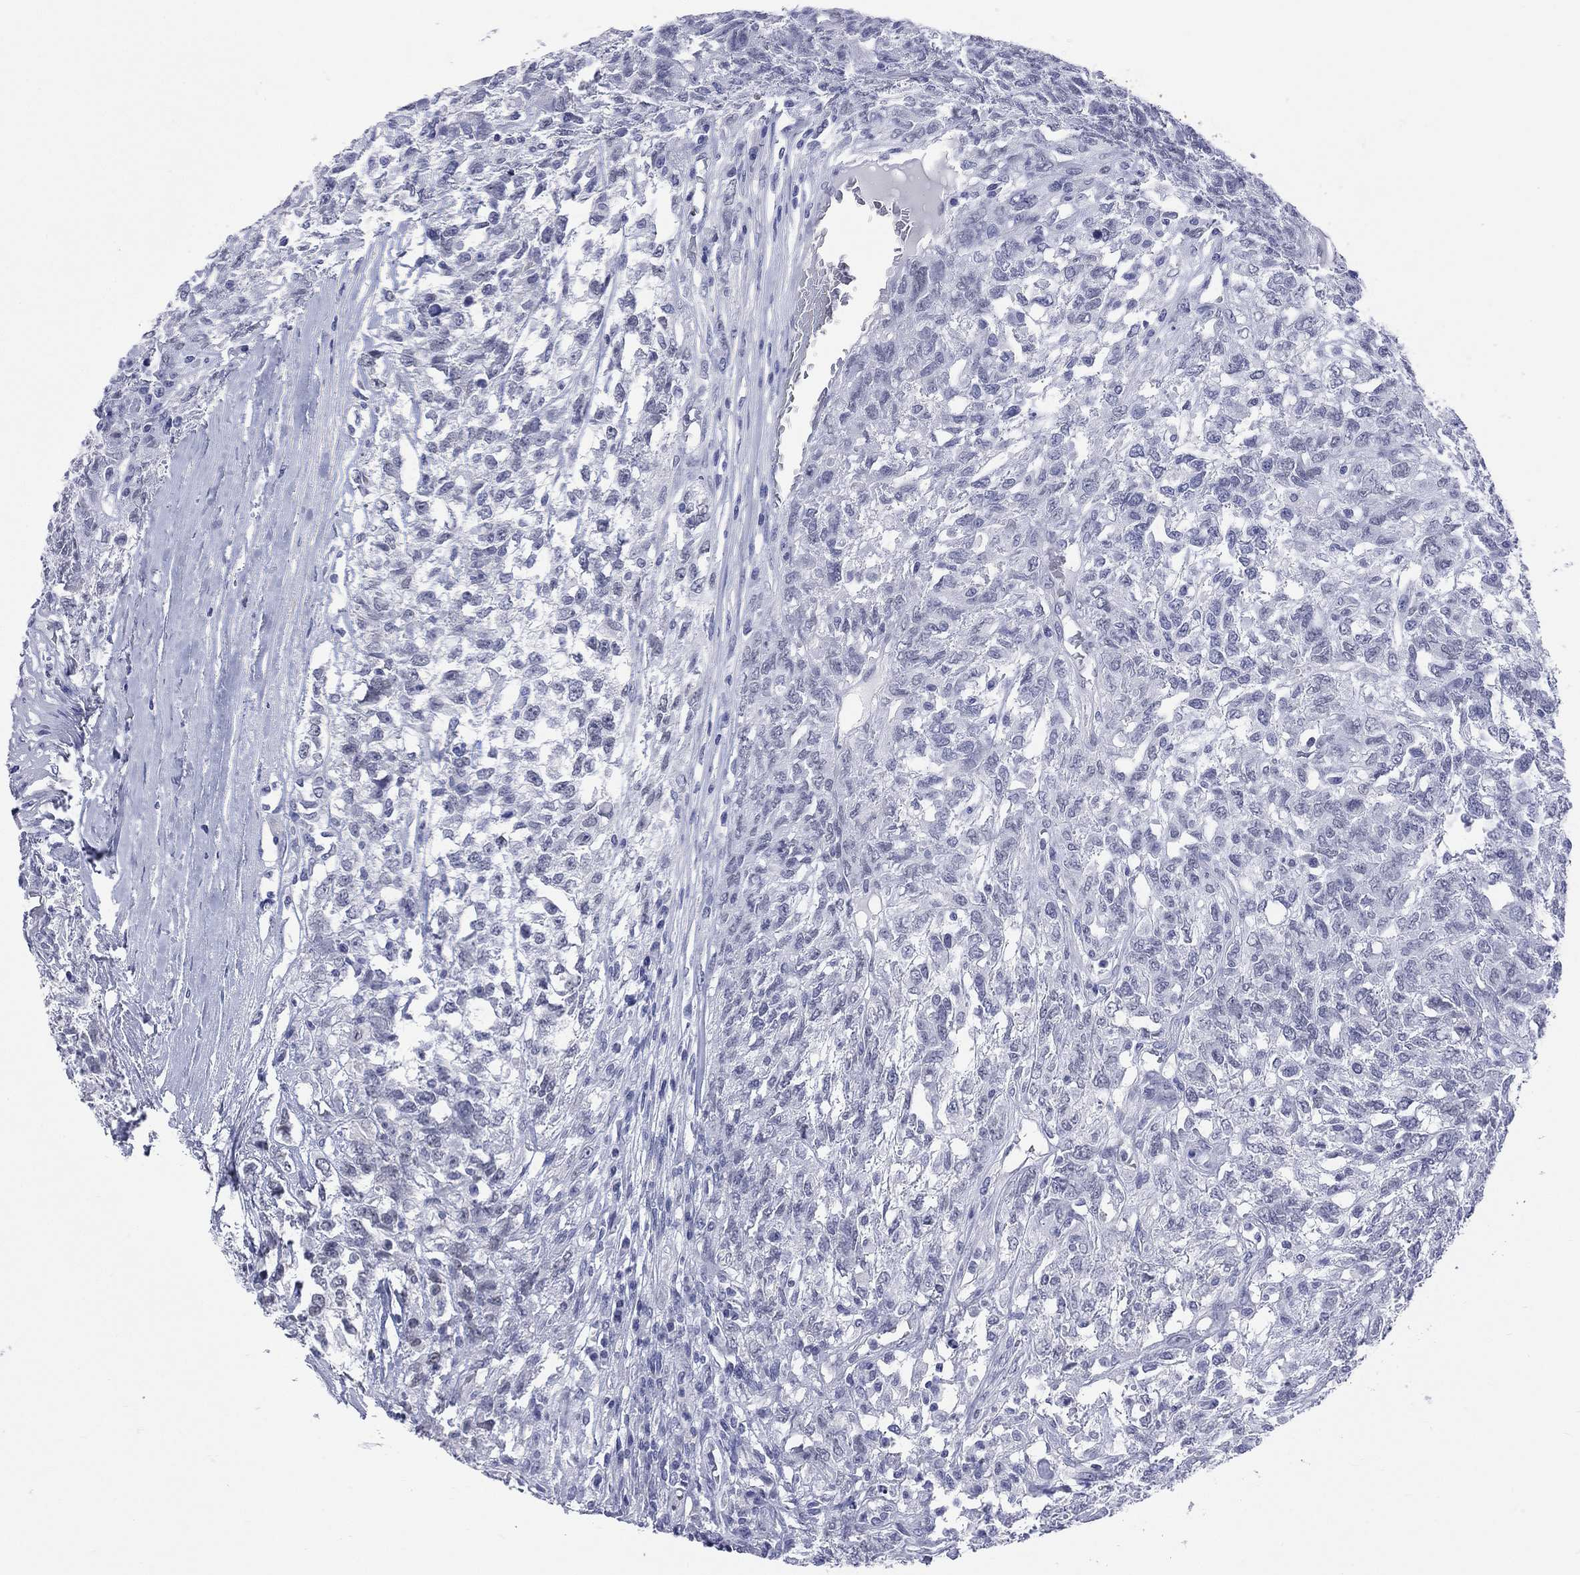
{"staining": {"intensity": "negative", "quantity": "none", "location": "none"}, "tissue": "testis cancer", "cell_type": "Tumor cells", "image_type": "cancer", "snomed": [{"axis": "morphology", "description": "Seminoma, NOS"}, {"axis": "topography", "description": "Testis"}], "caption": "Human seminoma (testis) stained for a protein using immunohistochemistry demonstrates no staining in tumor cells.", "gene": "MLLT10", "patient": {"sex": "male", "age": 52}}